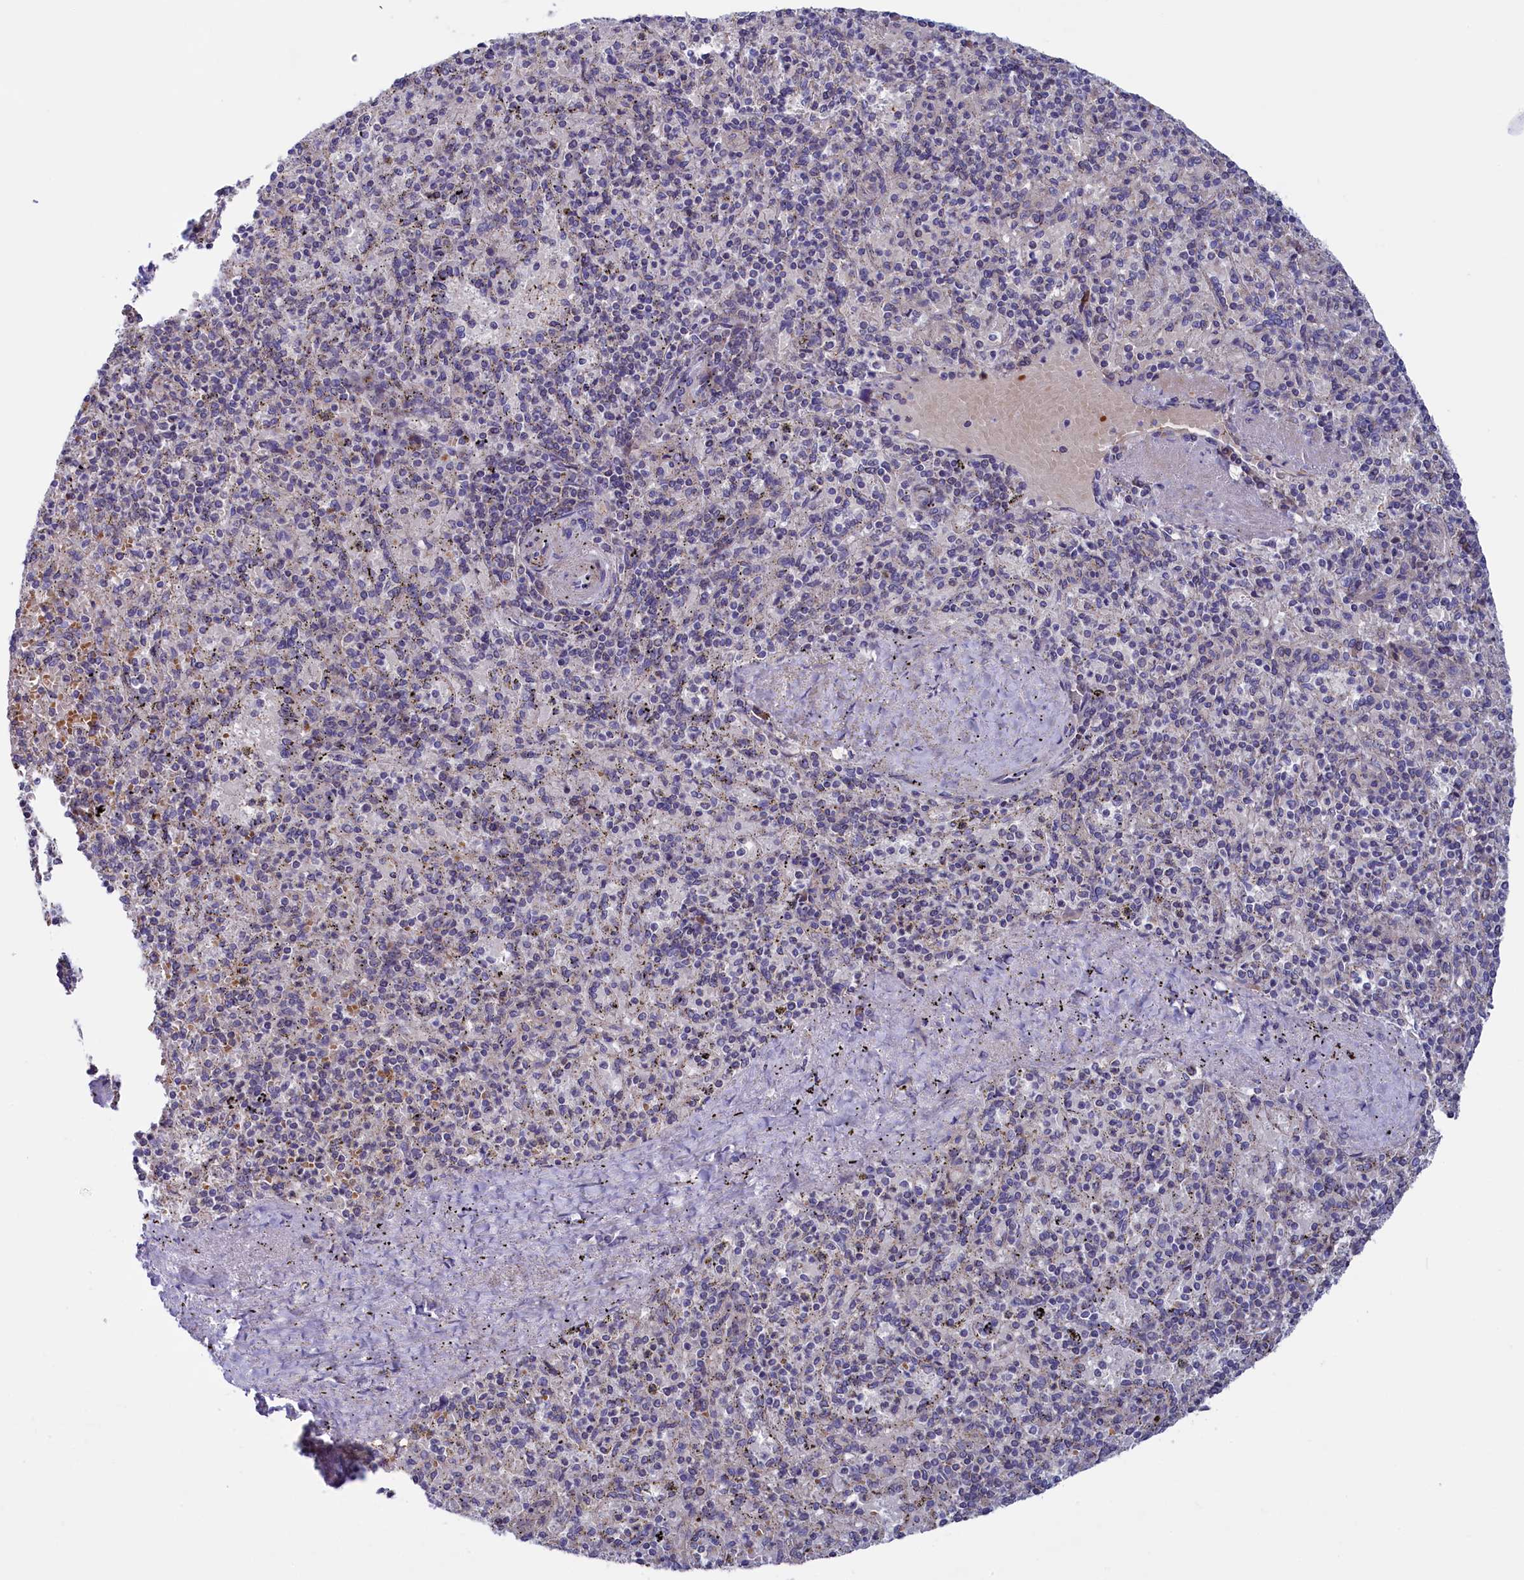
{"staining": {"intensity": "weak", "quantity": "<25%", "location": "cytoplasmic/membranous"}, "tissue": "spleen", "cell_type": "Cells in red pulp", "image_type": "normal", "snomed": [{"axis": "morphology", "description": "Normal tissue, NOS"}, {"axis": "topography", "description": "Spleen"}], "caption": "IHC histopathology image of benign spleen: human spleen stained with DAB (3,3'-diaminobenzidine) shows no significant protein staining in cells in red pulp.", "gene": "HYKK", "patient": {"sex": "male", "age": 82}}